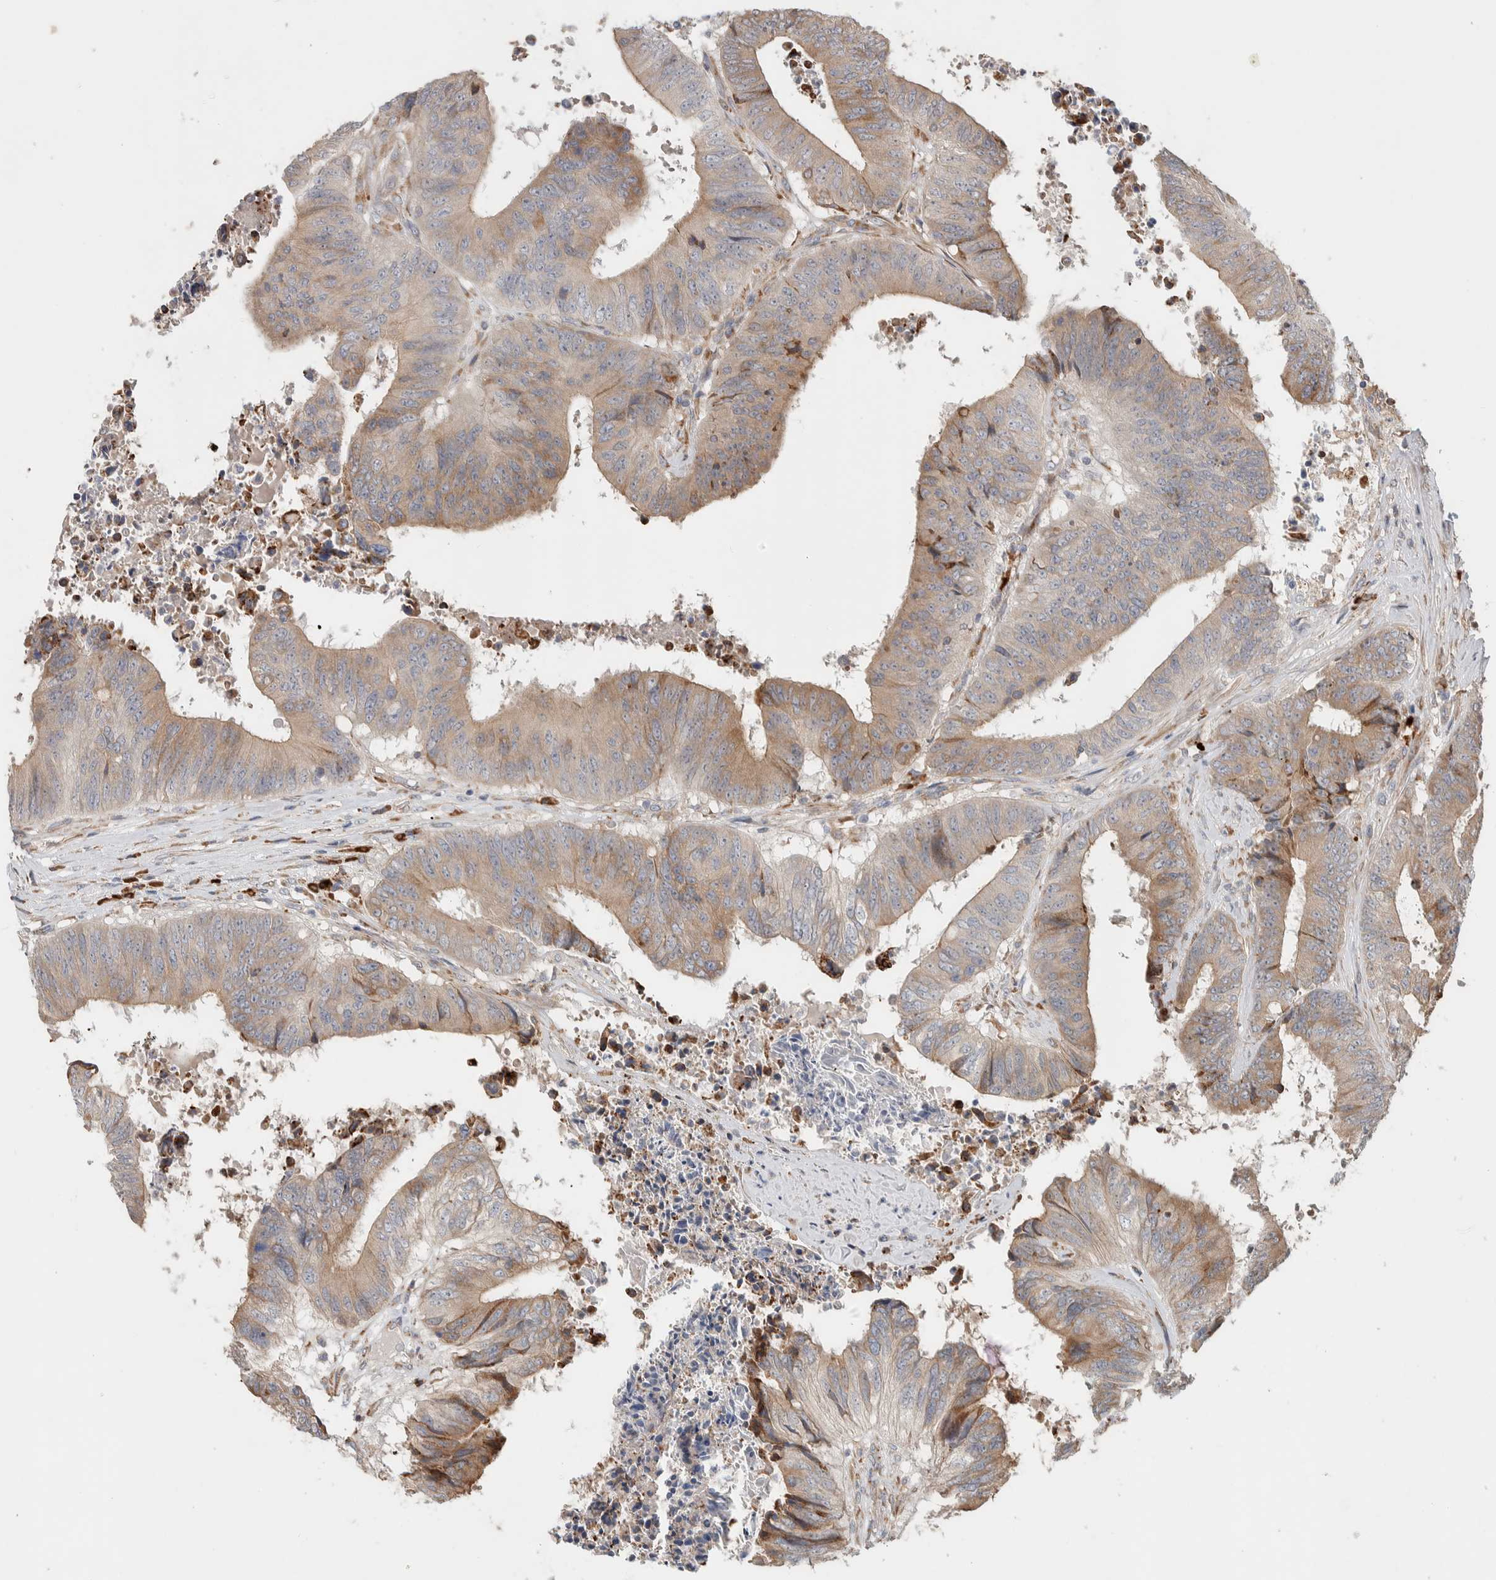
{"staining": {"intensity": "moderate", "quantity": ">75%", "location": "cytoplasmic/membranous"}, "tissue": "colorectal cancer", "cell_type": "Tumor cells", "image_type": "cancer", "snomed": [{"axis": "morphology", "description": "Adenocarcinoma, NOS"}, {"axis": "topography", "description": "Rectum"}], "caption": "Immunohistochemistry staining of colorectal cancer, which exhibits medium levels of moderate cytoplasmic/membranous expression in approximately >75% of tumor cells indicating moderate cytoplasmic/membranous protein staining. The staining was performed using DAB (brown) for protein detection and nuclei were counterstained in hematoxylin (blue).", "gene": "ADCY8", "patient": {"sex": "male", "age": 72}}